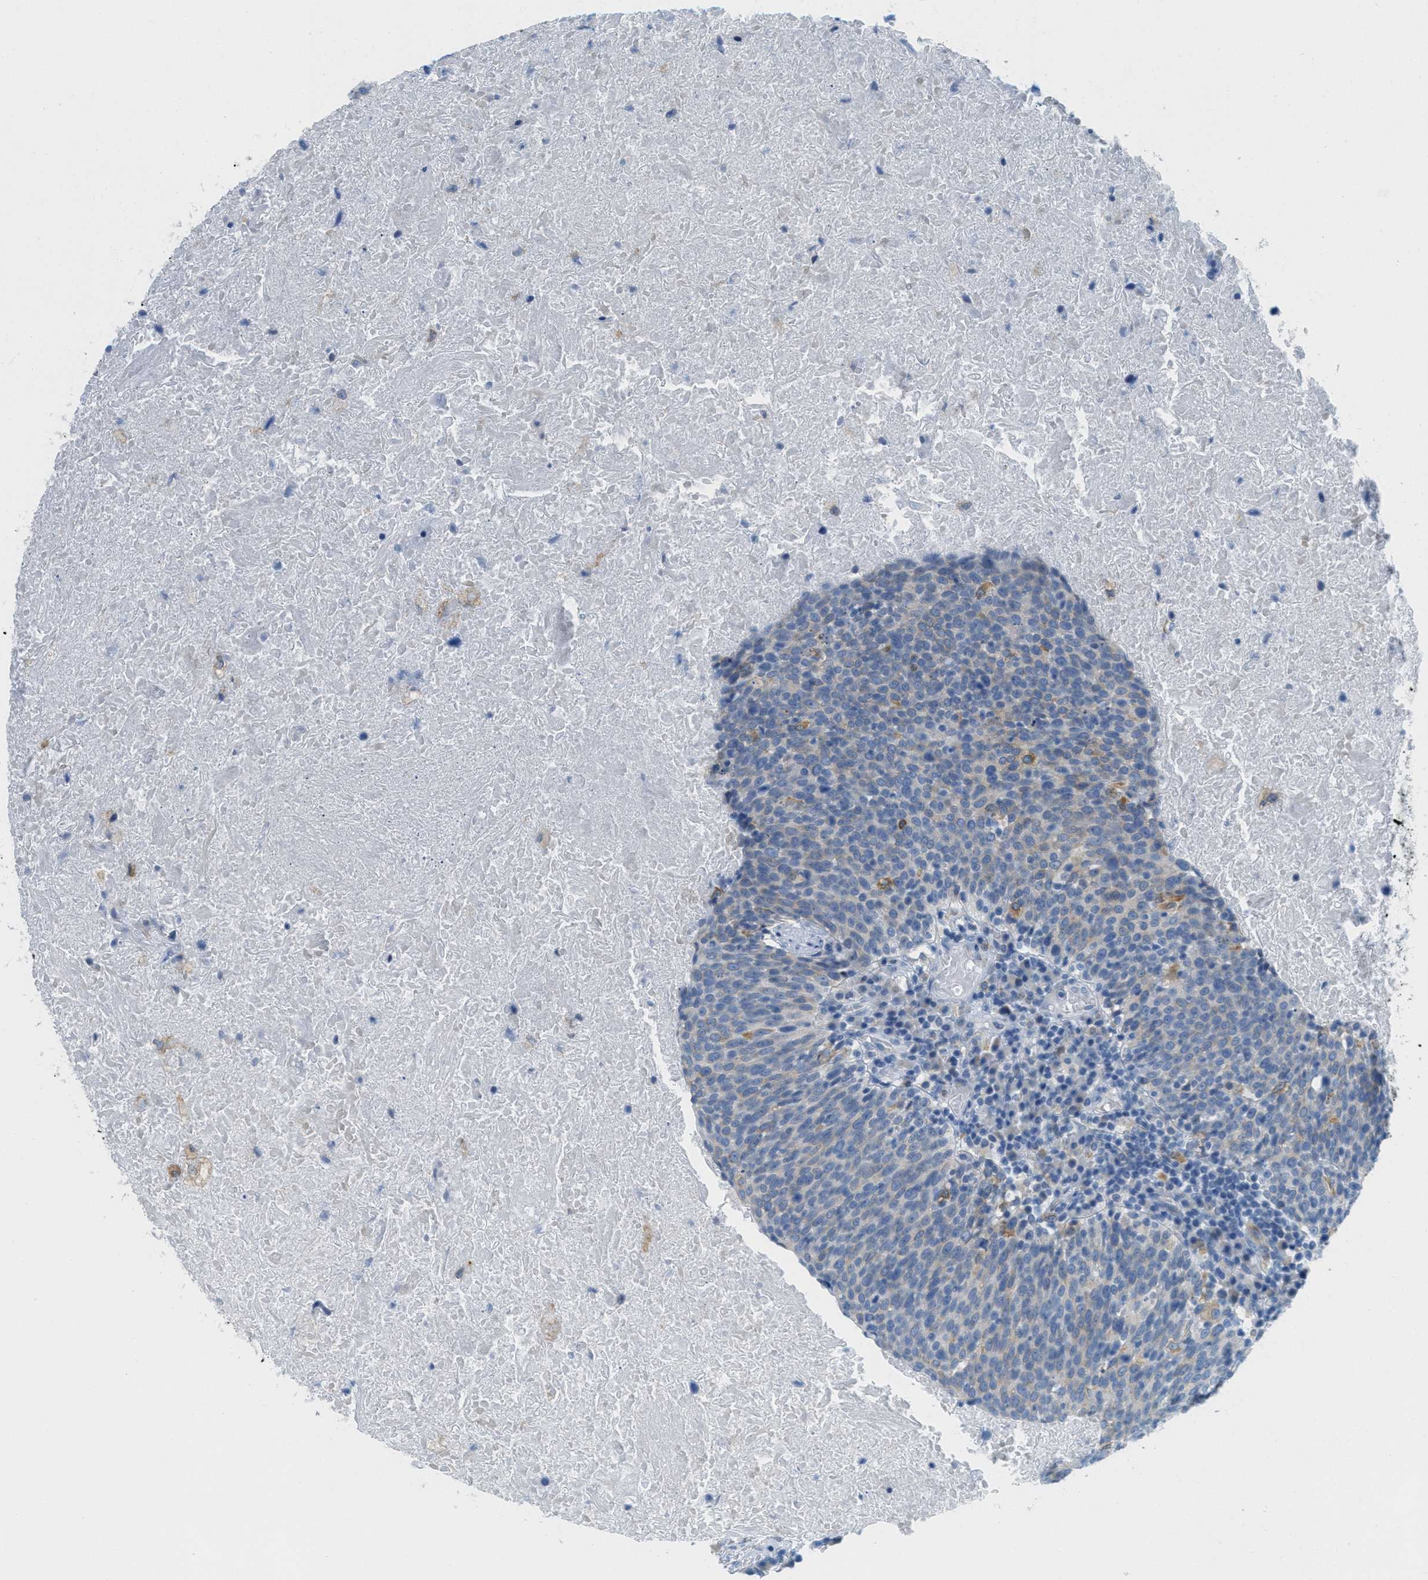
{"staining": {"intensity": "weak", "quantity": "<25%", "location": "cytoplasmic/membranous"}, "tissue": "head and neck cancer", "cell_type": "Tumor cells", "image_type": "cancer", "snomed": [{"axis": "morphology", "description": "Squamous cell carcinoma, NOS"}, {"axis": "morphology", "description": "Squamous cell carcinoma, metastatic, NOS"}, {"axis": "topography", "description": "Lymph node"}, {"axis": "topography", "description": "Head-Neck"}], "caption": "Tumor cells show no significant protein expression in head and neck cancer (metastatic squamous cell carcinoma). (Stains: DAB (3,3'-diaminobenzidine) IHC with hematoxylin counter stain, Microscopy: brightfield microscopy at high magnification).", "gene": "TEX264", "patient": {"sex": "male", "age": 62}}